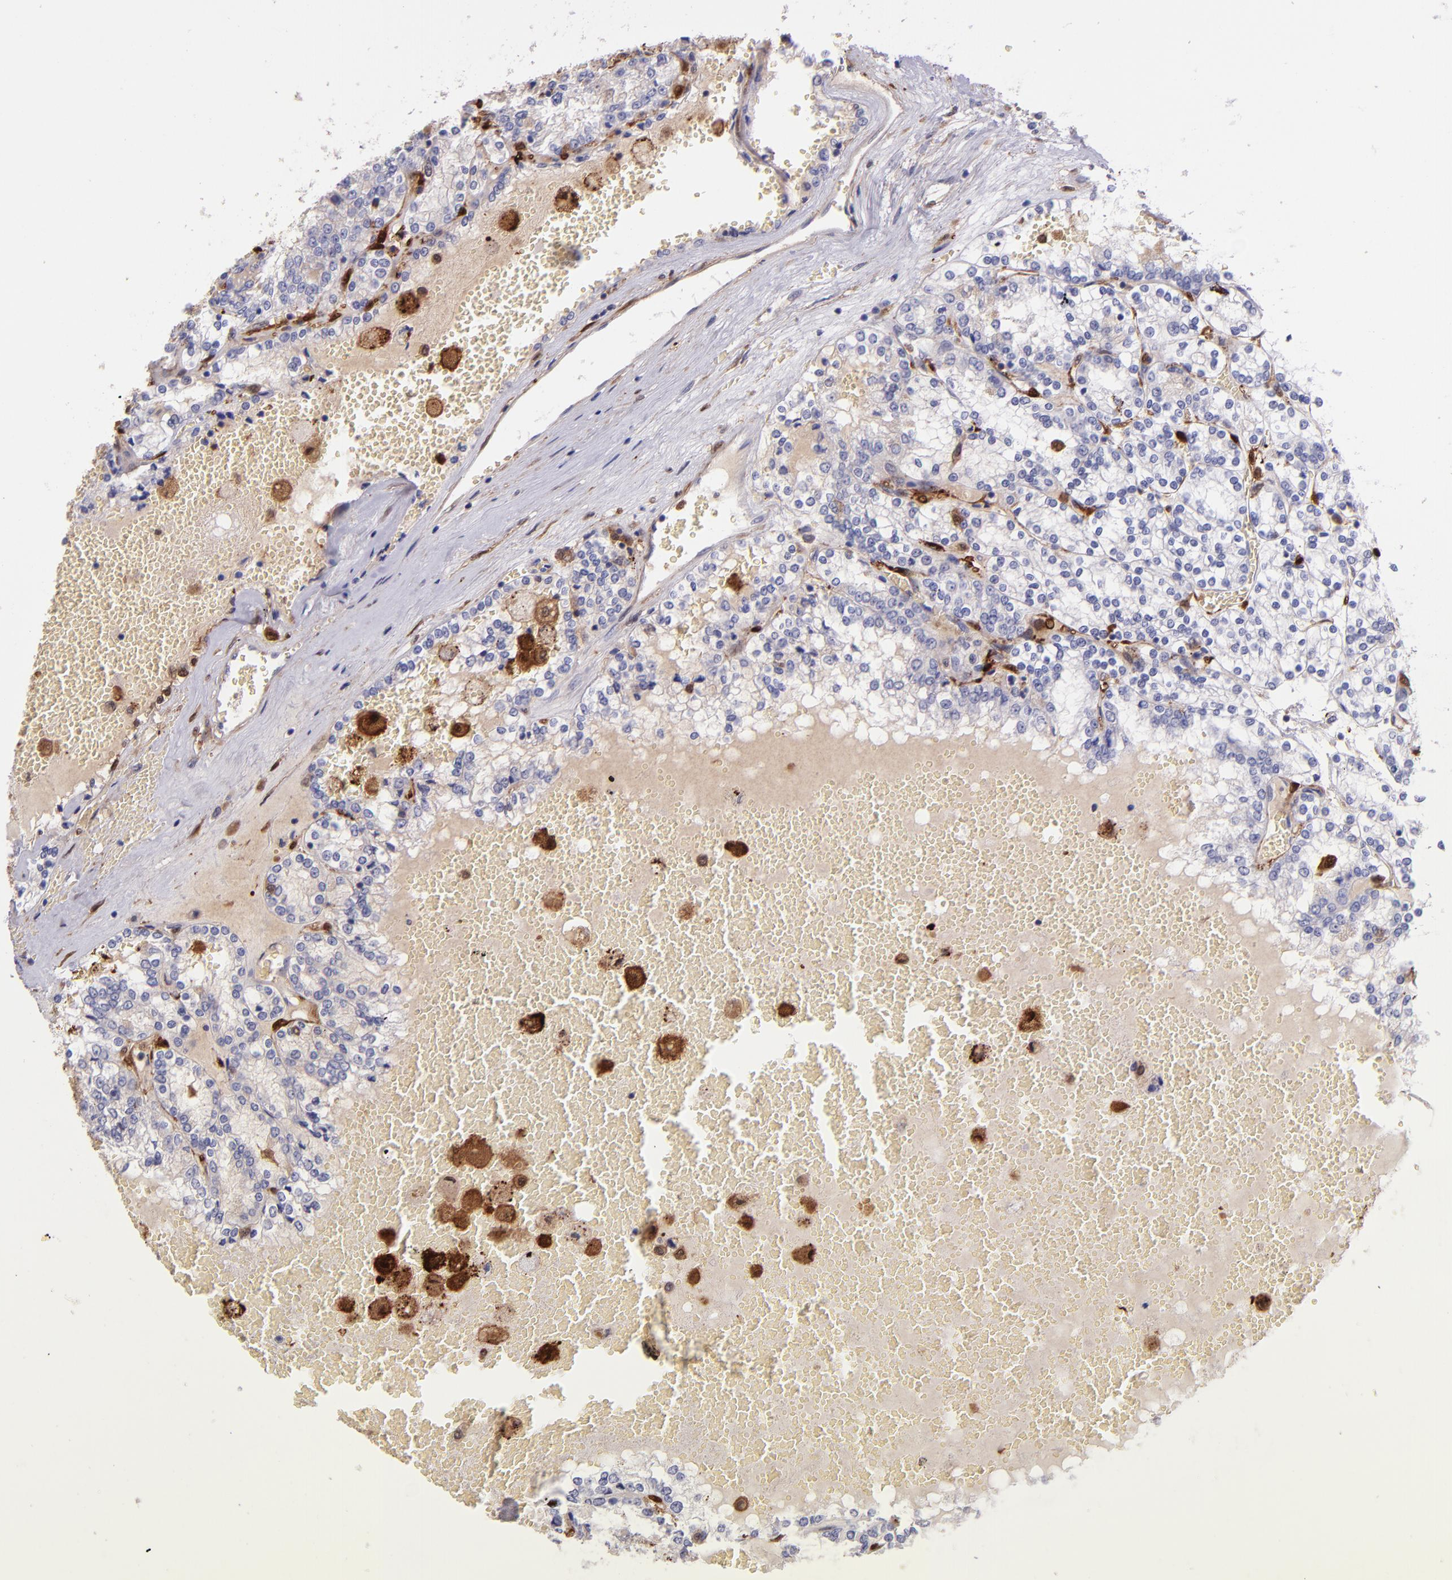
{"staining": {"intensity": "negative", "quantity": "none", "location": "none"}, "tissue": "renal cancer", "cell_type": "Tumor cells", "image_type": "cancer", "snomed": [{"axis": "morphology", "description": "Adenocarcinoma, NOS"}, {"axis": "topography", "description": "Kidney"}], "caption": "Renal adenocarcinoma was stained to show a protein in brown. There is no significant expression in tumor cells.", "gene": "LGALS1", "patient": {"sex": "female", "age": 56}}